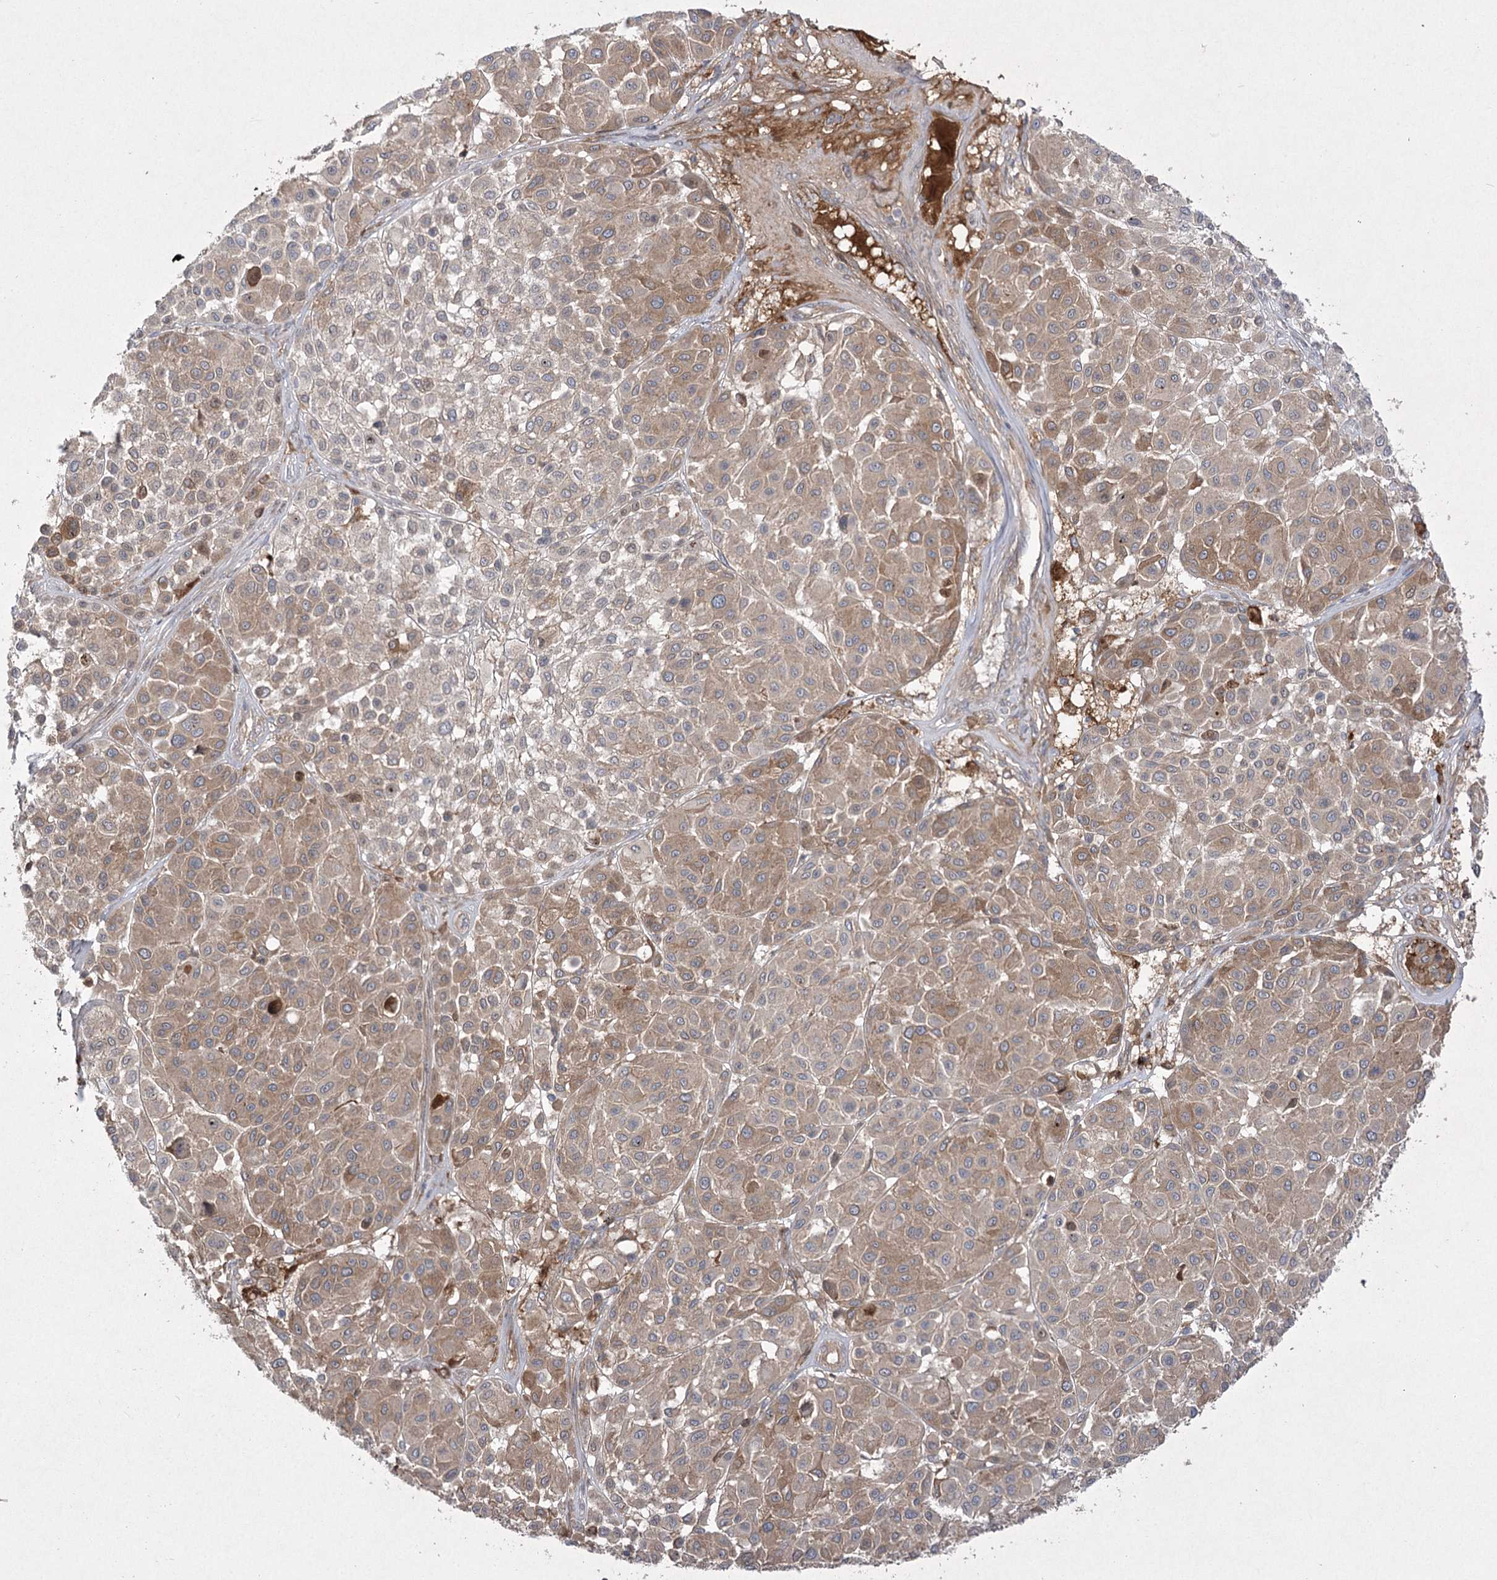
{"staining": {"intensity": "moderate", "quantity": ">75%", "location": "cytoplasmic/membranous"}, "tissue": "melanoma", "cell_type": "Tumor cells", "image_type": "cancer", "snomed": [{"axis": "morphology", "description": "Malignant melanoma, Metastatic site"}, {"axis": "topography", "description": "Soft tissue"}], "caption": "Immunohistochemistry micrograph of melanoma stained for a protein (brown), which exhibits medium levels of moderate cytoplasmic/membranous staining in about >75% of tumor cells.", "gene": "PLEKHA5", "patient": {"sex": "male", "age": 41}}